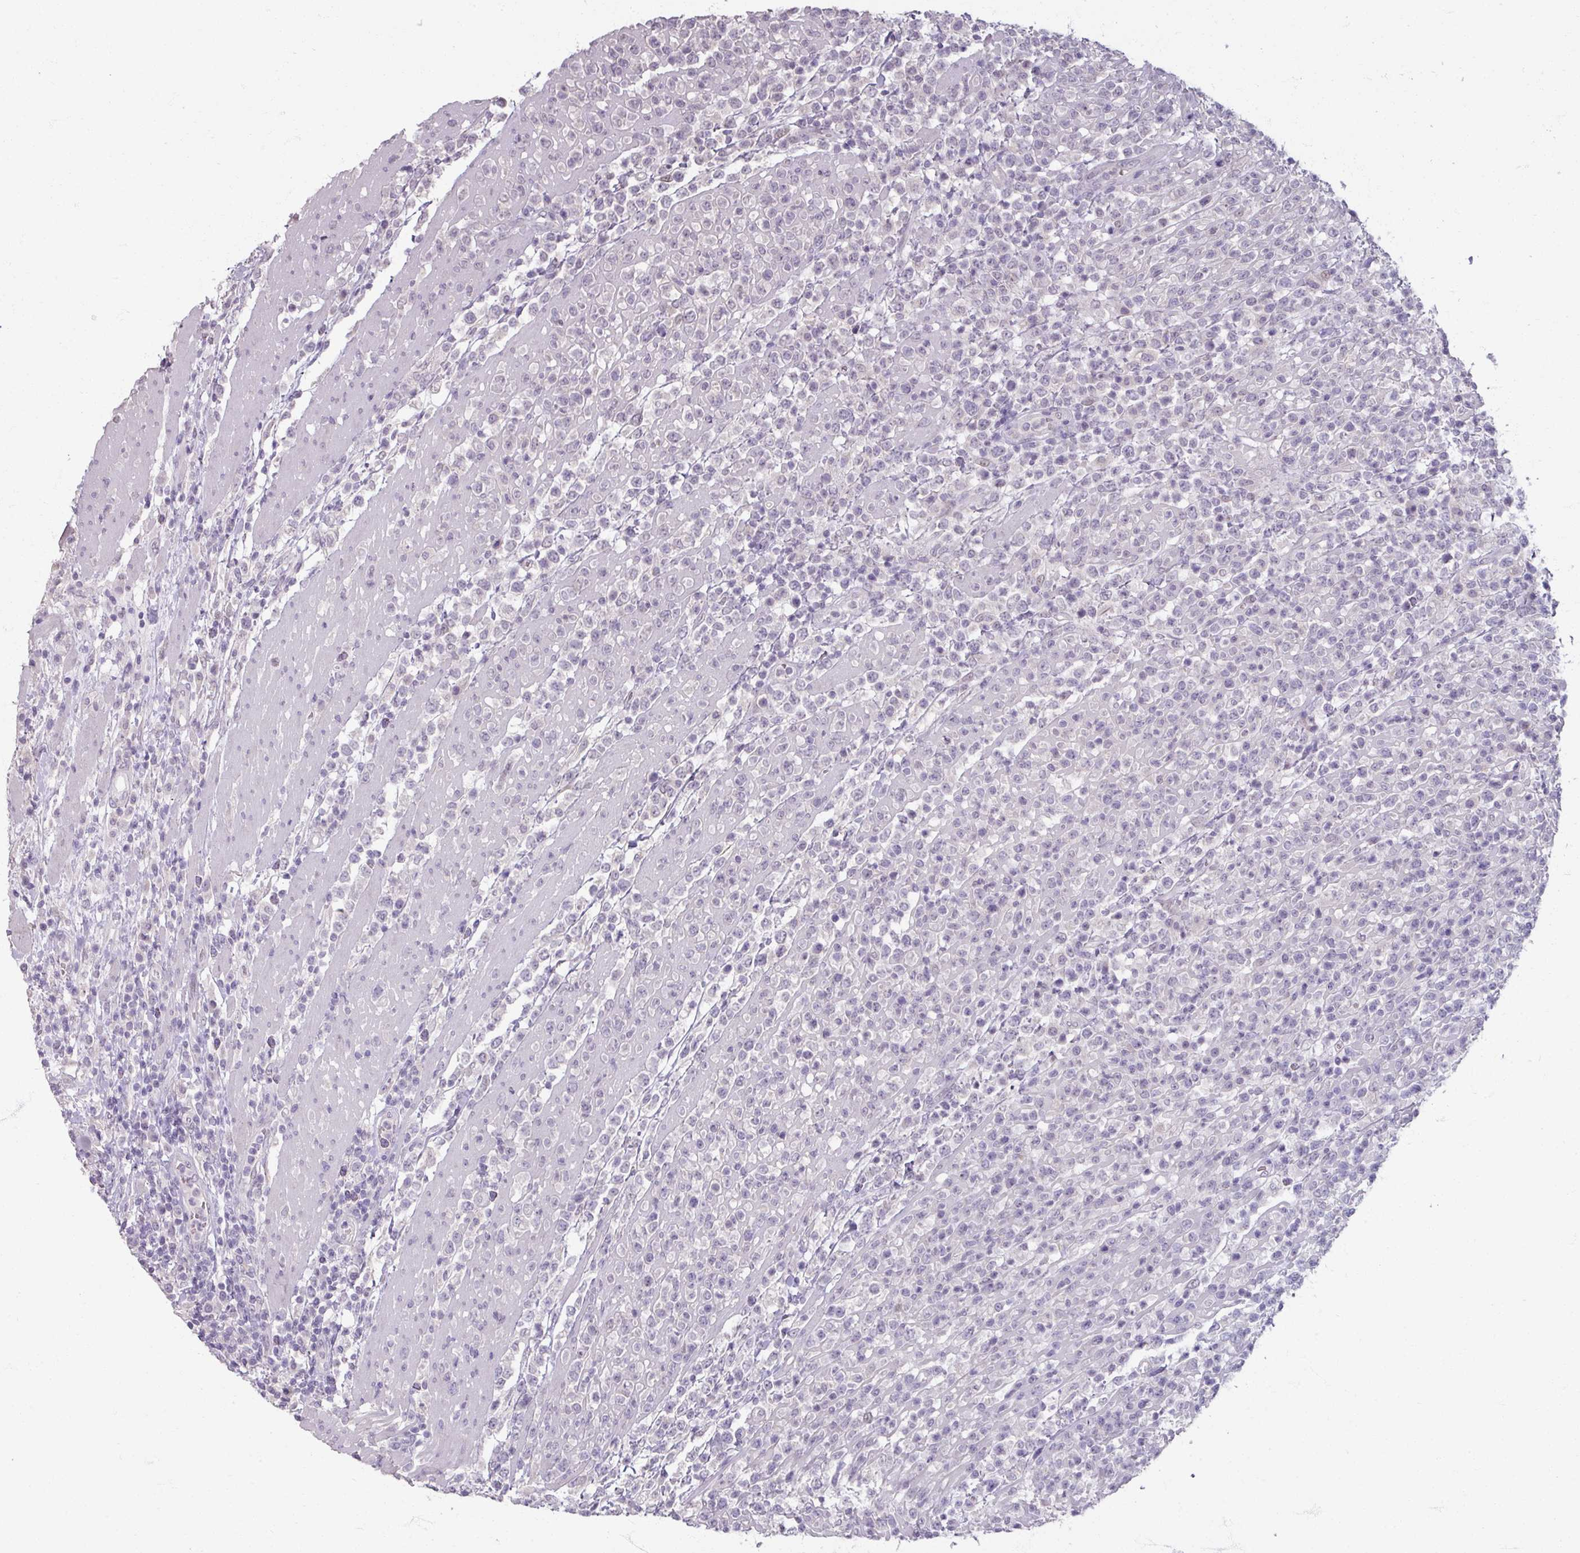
{"staining": {"intensity": "negative", "quantity": "none", "location": "none"}, "tissue": "lymphoma", "cell_type": "Tumor cells", "image_type": "cancer", "snomed": [{"axis": "morphology", "description": "Malignant lymphoma, non-Hodgkin's type, High grade"}, {"axis": "topography", "description": "Colon"}], "caption": "An immunohistochemistry histopathology image of malignant lymphoma, non-Hodgkin's type (high-grade) is shown. There is no staining in tumor cells of malignant lymphoma, non-Hodgkin's type (high-grade).", "gene": "SOX11", "patient": {"sex": "female", "age": 53}}